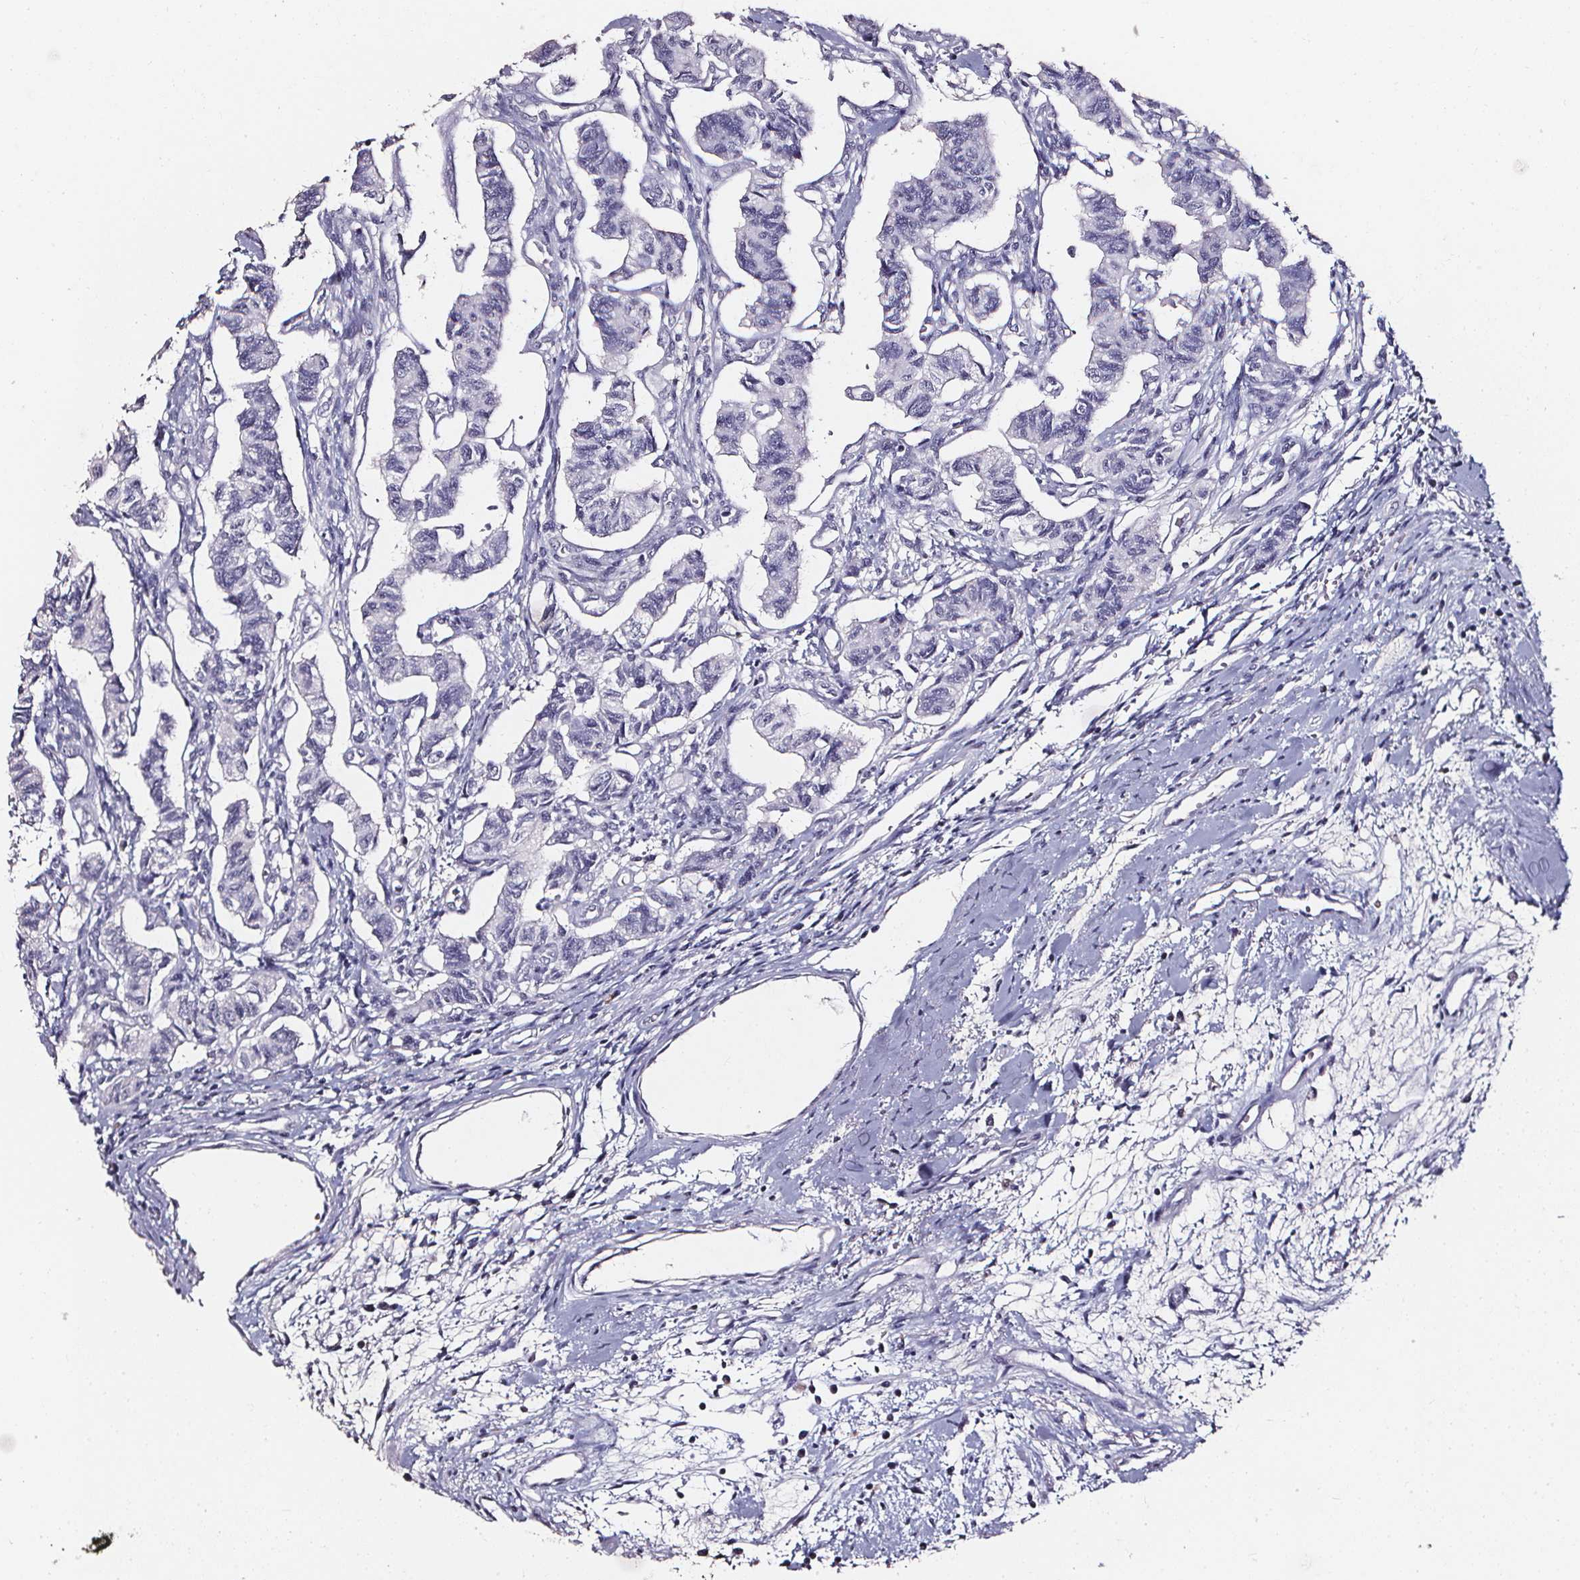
{"staining": {"intensity": "negative", "quantity": "none", "location": "none"}, "tissue": "carcinoid", "cell_type": "Tumor cells", "image_type": "cancer", "snomed": [{"axis": "morphology", "description": "Carcinoid, malignant, NOS"}, {"axis": "topography", "description": "Kidney"}], "caption": "Human carcinoid stained for a protein using immunohistochemistry shows no staining in tumor cells.", "gene": "DEFA5", "patient": {"sex": "female", "age": 41}}